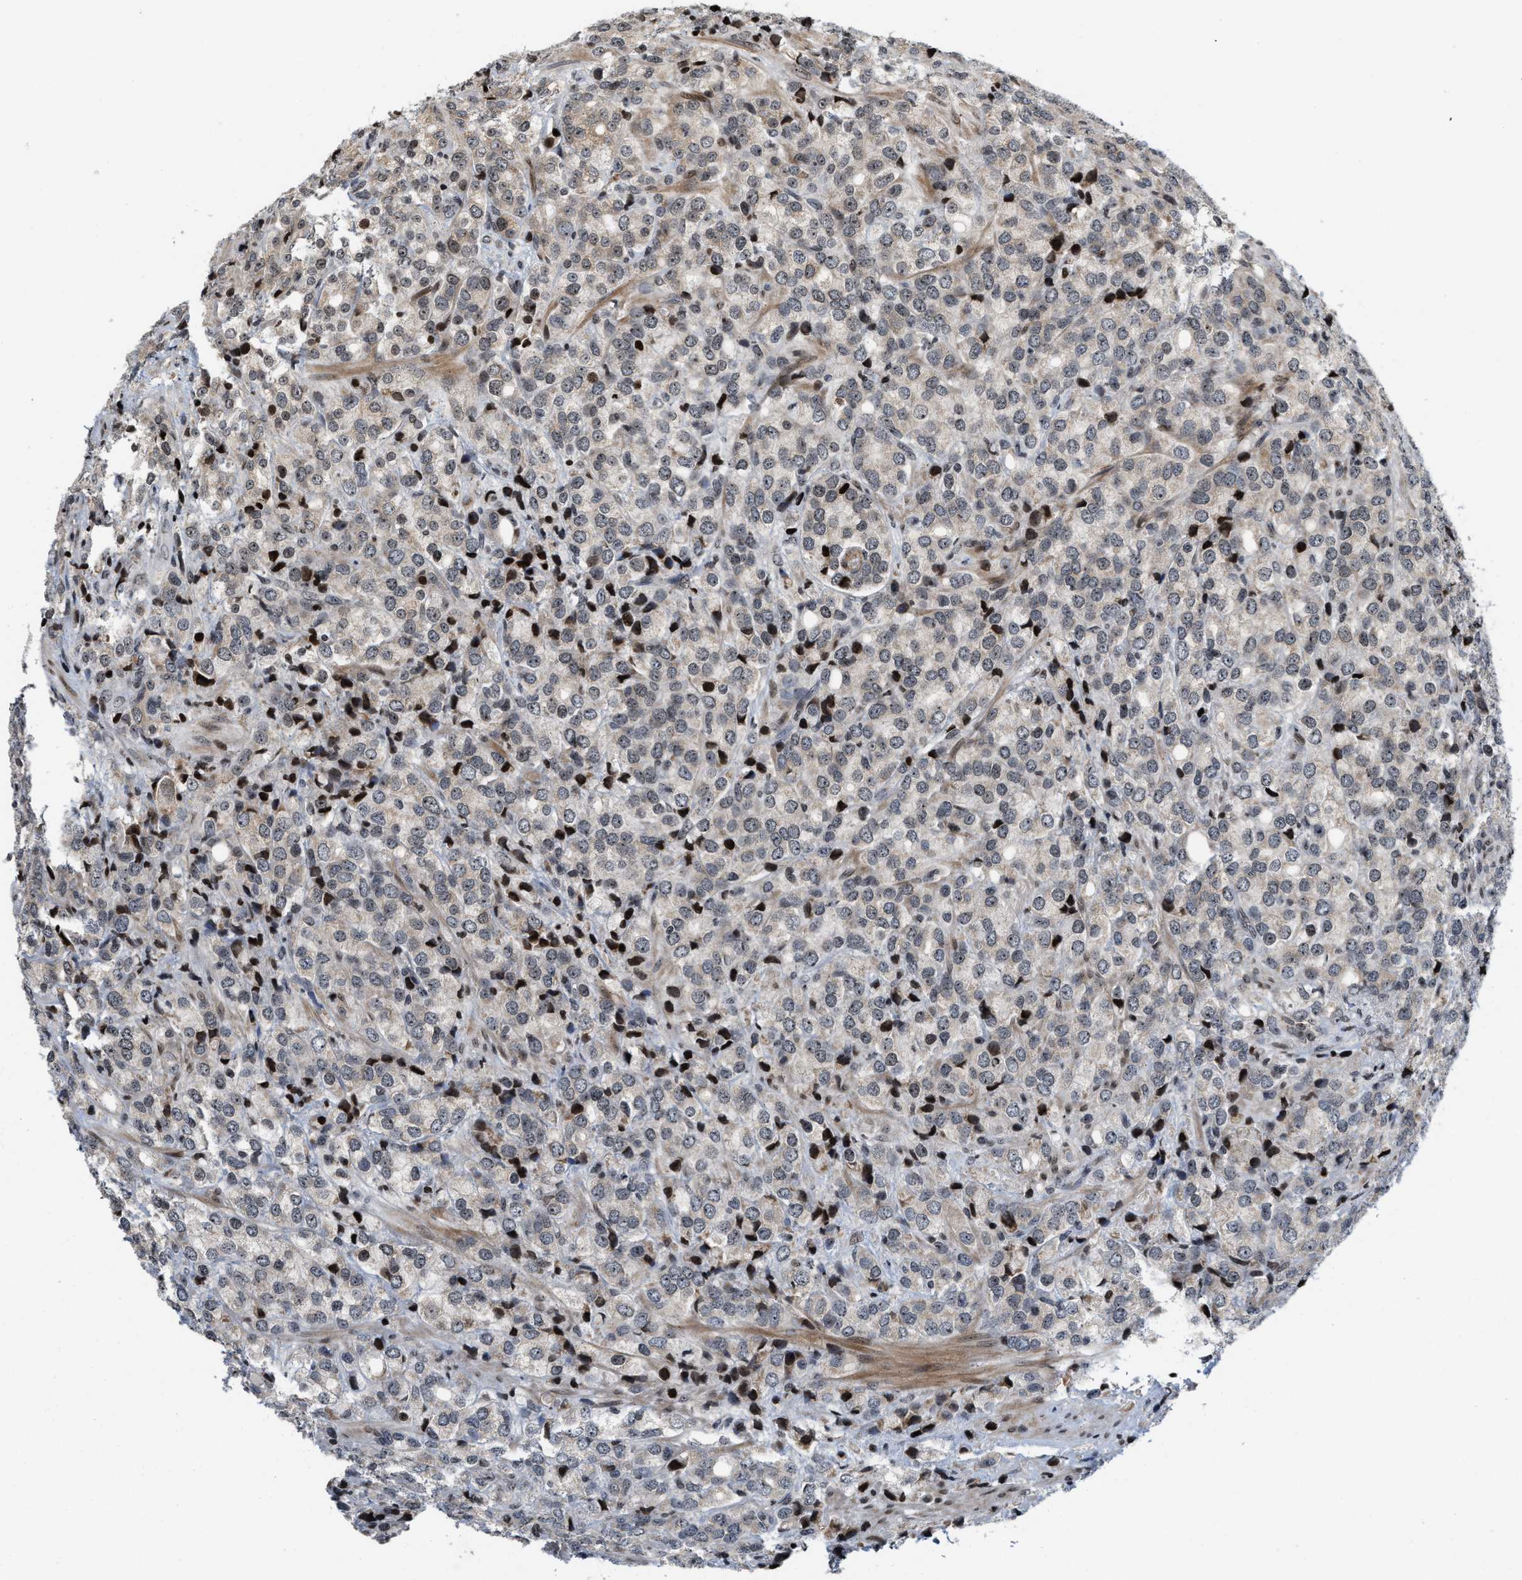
{"staining": {"intensity": "weak", "quantity": "<25%", "location": "nuclear"}, "tissue": "prostate cancer", "cell_type": "Tumor cells", "image_type": "cancer", "snomed": [{"axis": "morphology", "description": "Adenocarcinoma, Medium grade"}, {"axis": "topography", "description": "Prostate"}], "caption": "Tumor cells show no significant staining in prostate cancer.", "gene": "PDZD2", "patient": {"sex": "male", "age": 70}}